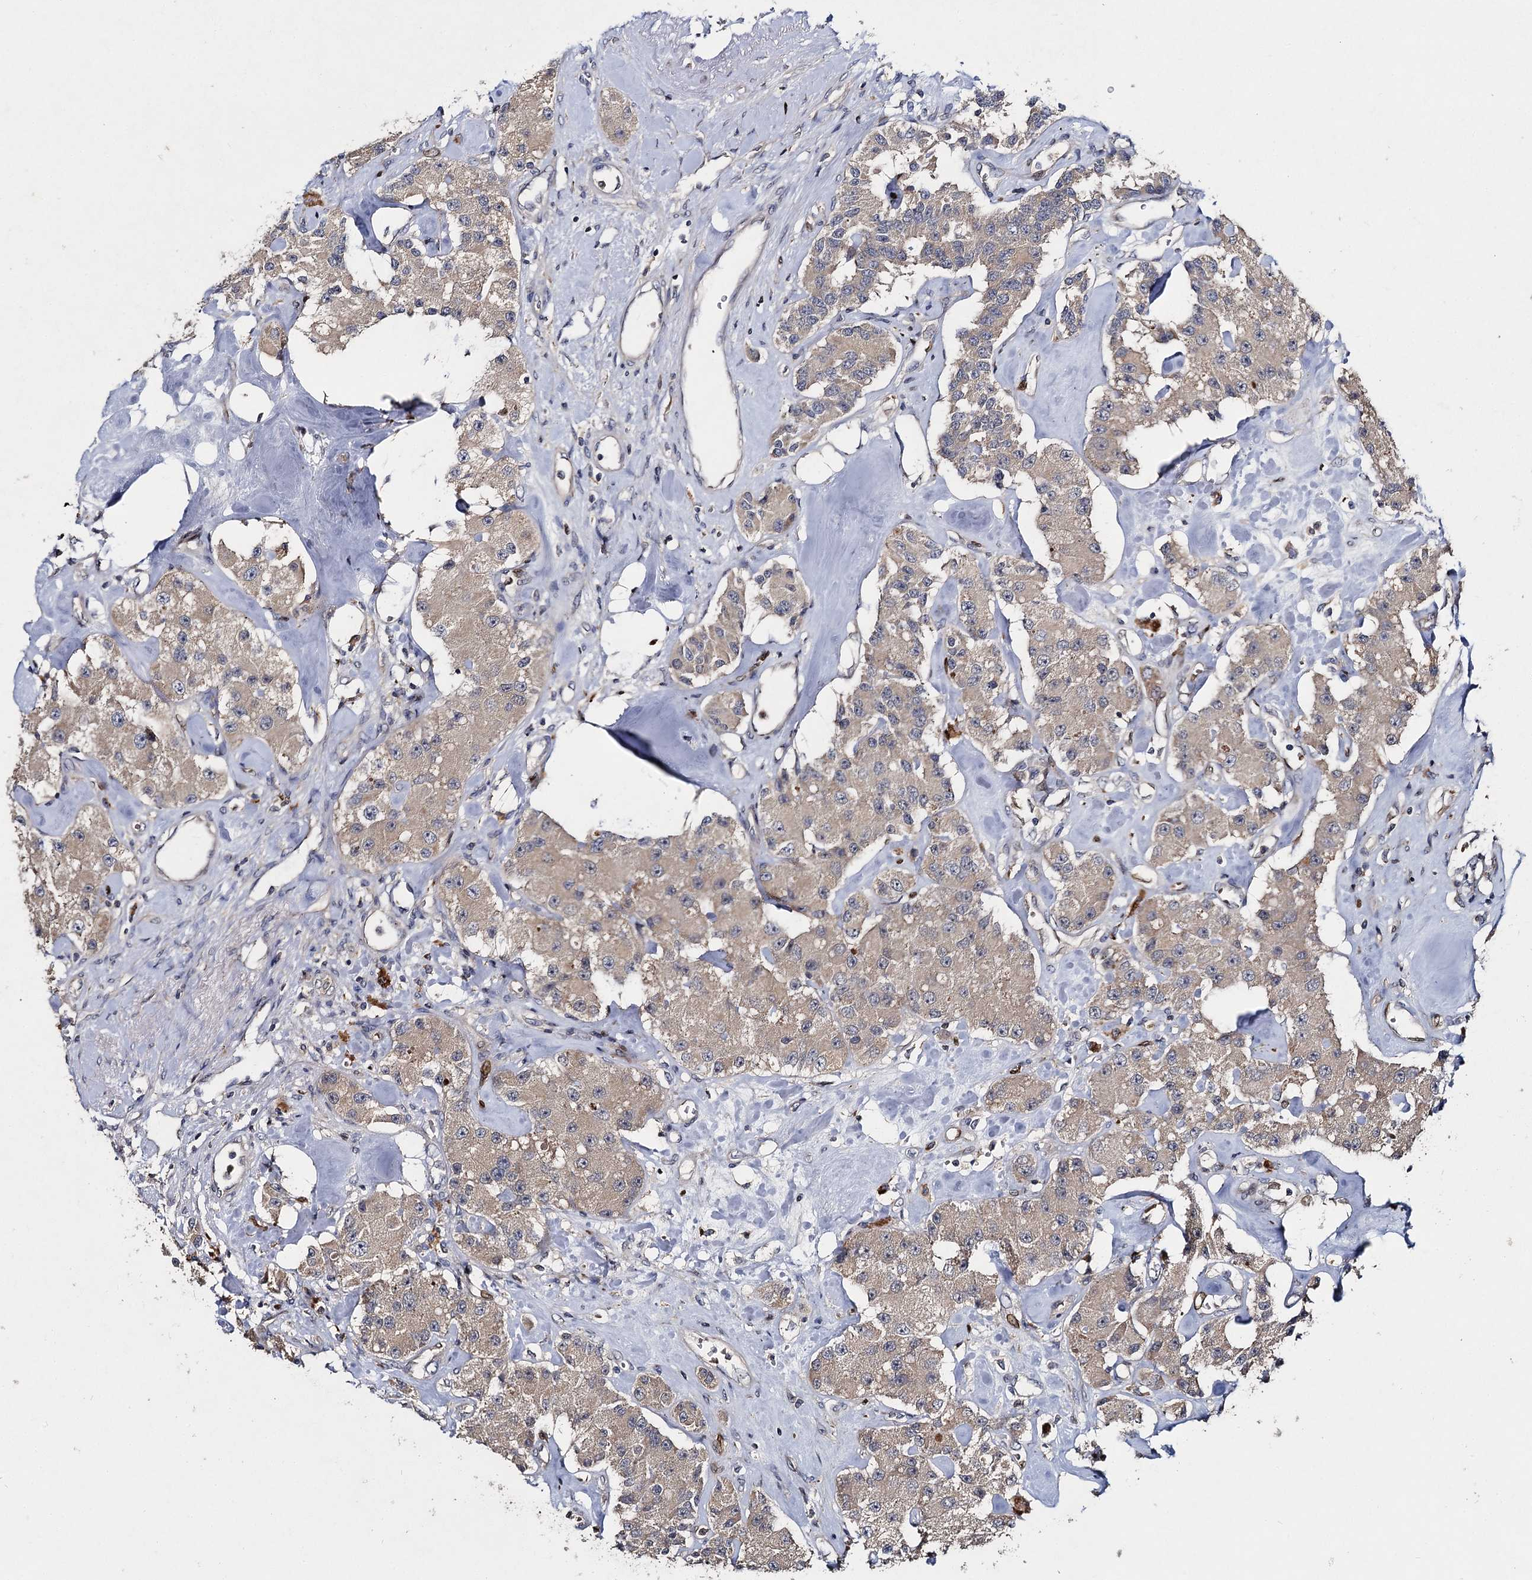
{"staining": {"intensity": "weak", "quantity": "25%-75%", "location": "cytoplasmic/membranous"}, "tissue": "carcinoid", "cell_type": "Tumor cells", "image_type": "cancer", "snomed": [{"axis": "morphology", "description": "Carcinoid, malignant, NOS"}, {"axis": "topography", "description": "Pancreas"}], "caption": "Immunohistochemistry (IHC) micrograph of human carcinoid stained for a protein (brown), which displays low levels of weak cytoplasmic/membranous staining in approximately 25%-75% of tumor cells.", "gene": "SLC11A2", "patient": {"sex": "male", "age": 41}}